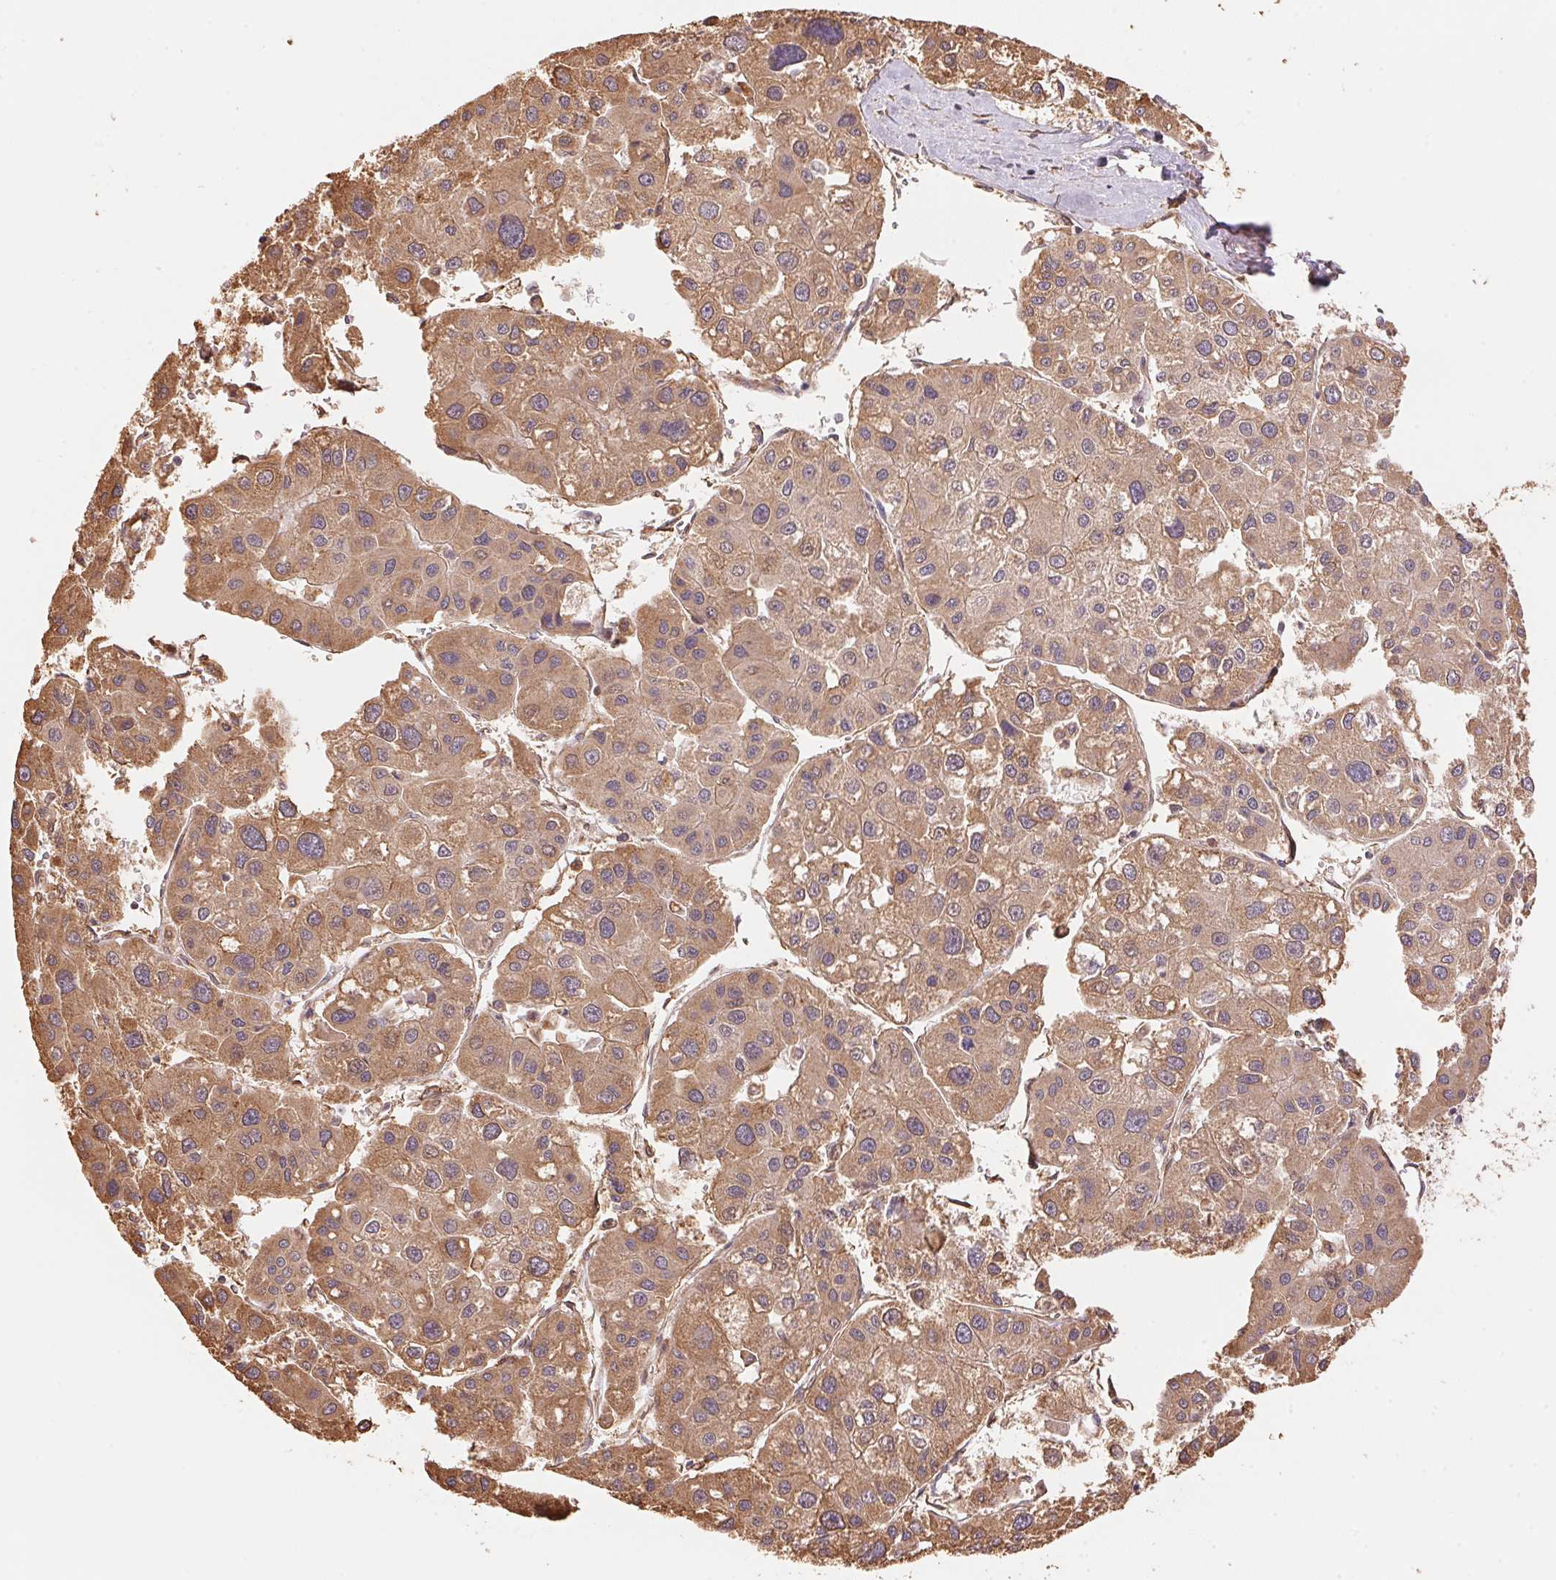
{"staining": {"intensity": "moderate", "quantity": ">75%", "location": "cytoplasmic/membranous"}, "tissue": "liver cancer", "cell_type": "Tumor cells", "image_type": "cancer", "snomed": [{"axis": "morphology", "description": "Carcinoma, Hepatocellular, NOS"}, {"axis": "topography", "description": "Liver"}], "caption": "This image displays IHC staining of liver cancer (hepatocellular carcinoma), with medium moderate cytoplasmic/membranous staining in about >75% of tumor cells.", "gene": "C6orf163", "patient": {"sex": "male", "age": 73}}